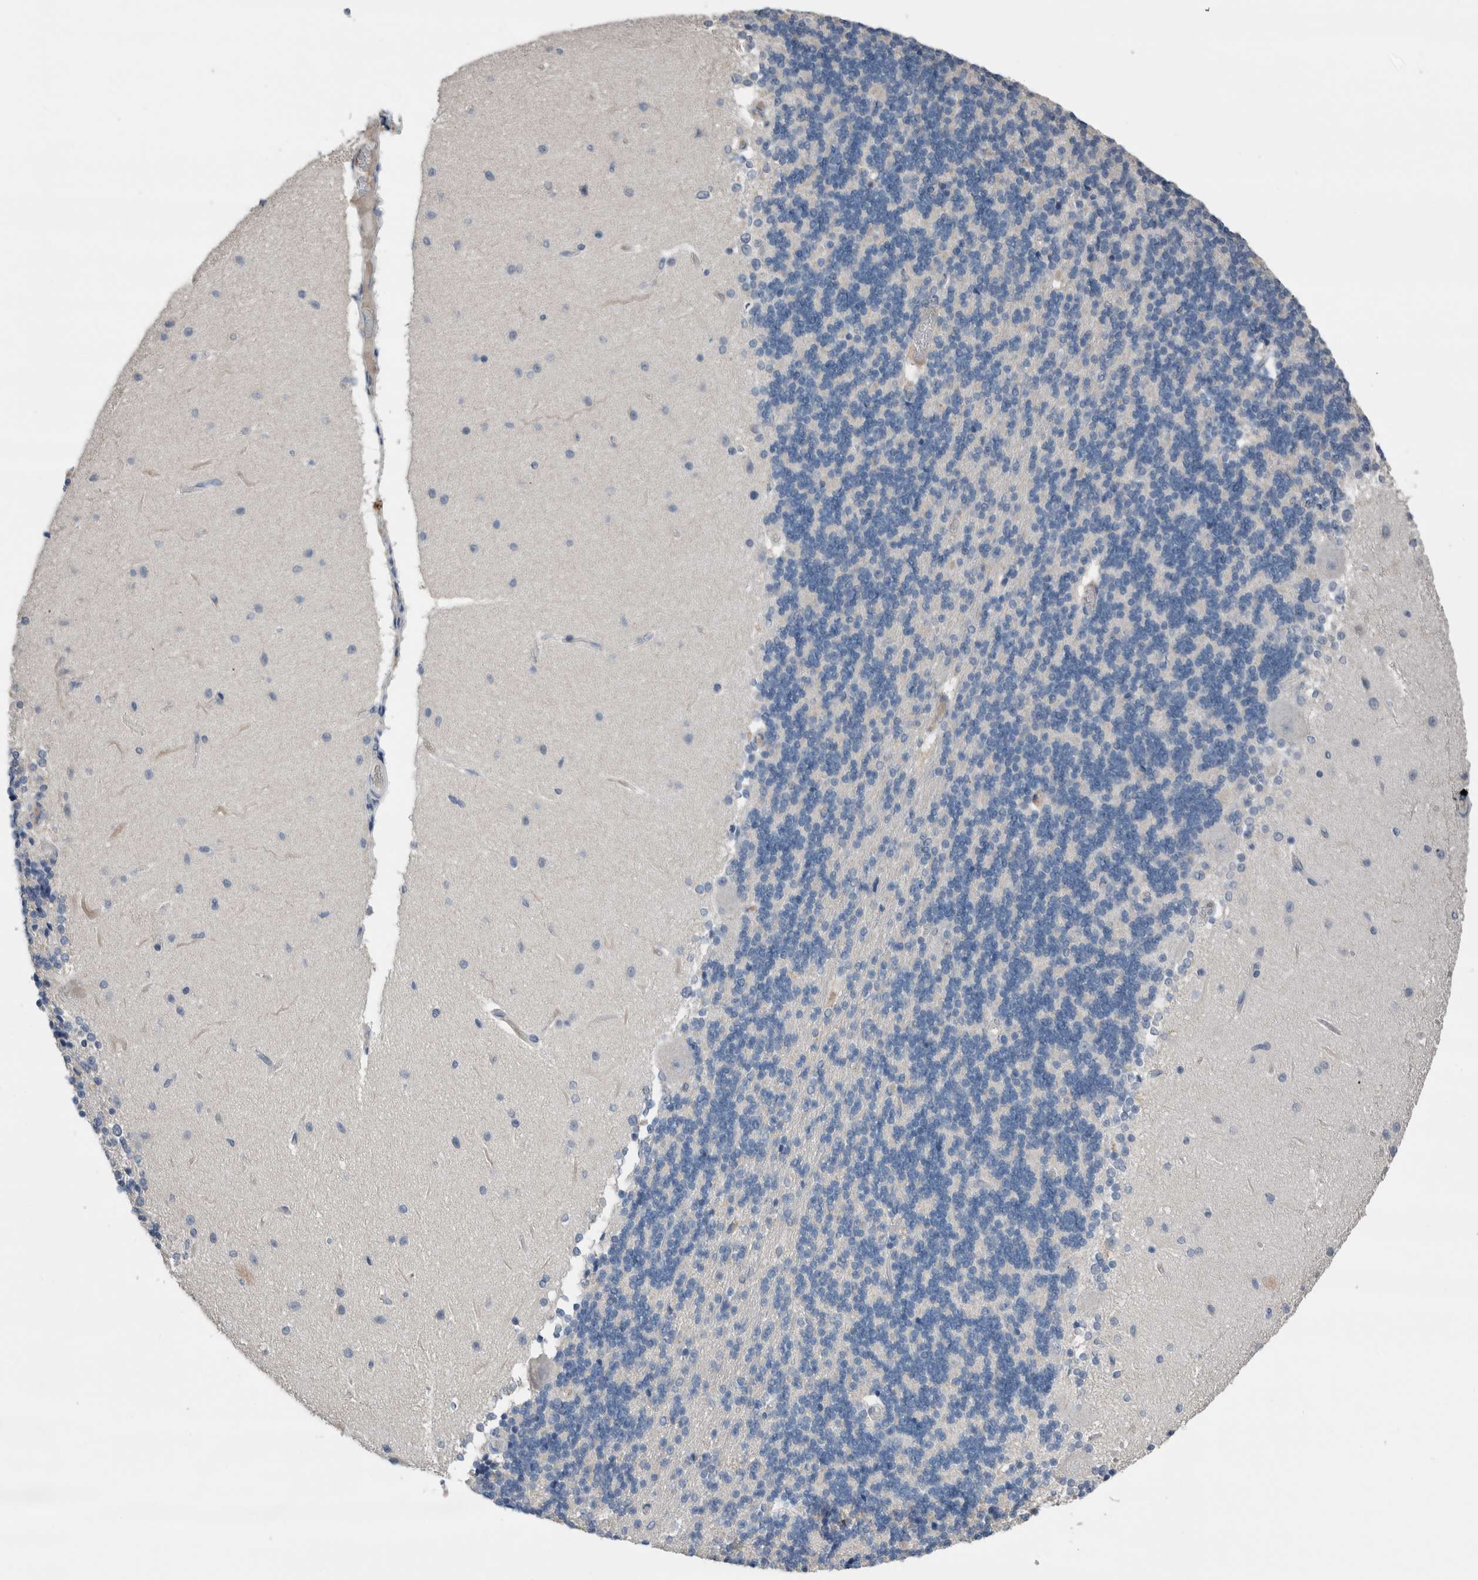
{"staining": {"intensity": "negative", "quantity": "none", "location": "none"}, "tissue": "cerebellum", "cell_type": "Cells in granular layer", "image_type": "normal", "snomed": [{"axis": "morphology", "description": "Normal tissue, NOS"}, {"axis": "topography", "description": "Cerebellum"}], "caption": "Cells in granular layer show no significant protein positivity in normal cerebellum. (Brightfield microscopy of DAB IHC at high magnification).", "gene": "CRNN", "patient": {"sex": "female", "age": 54}}